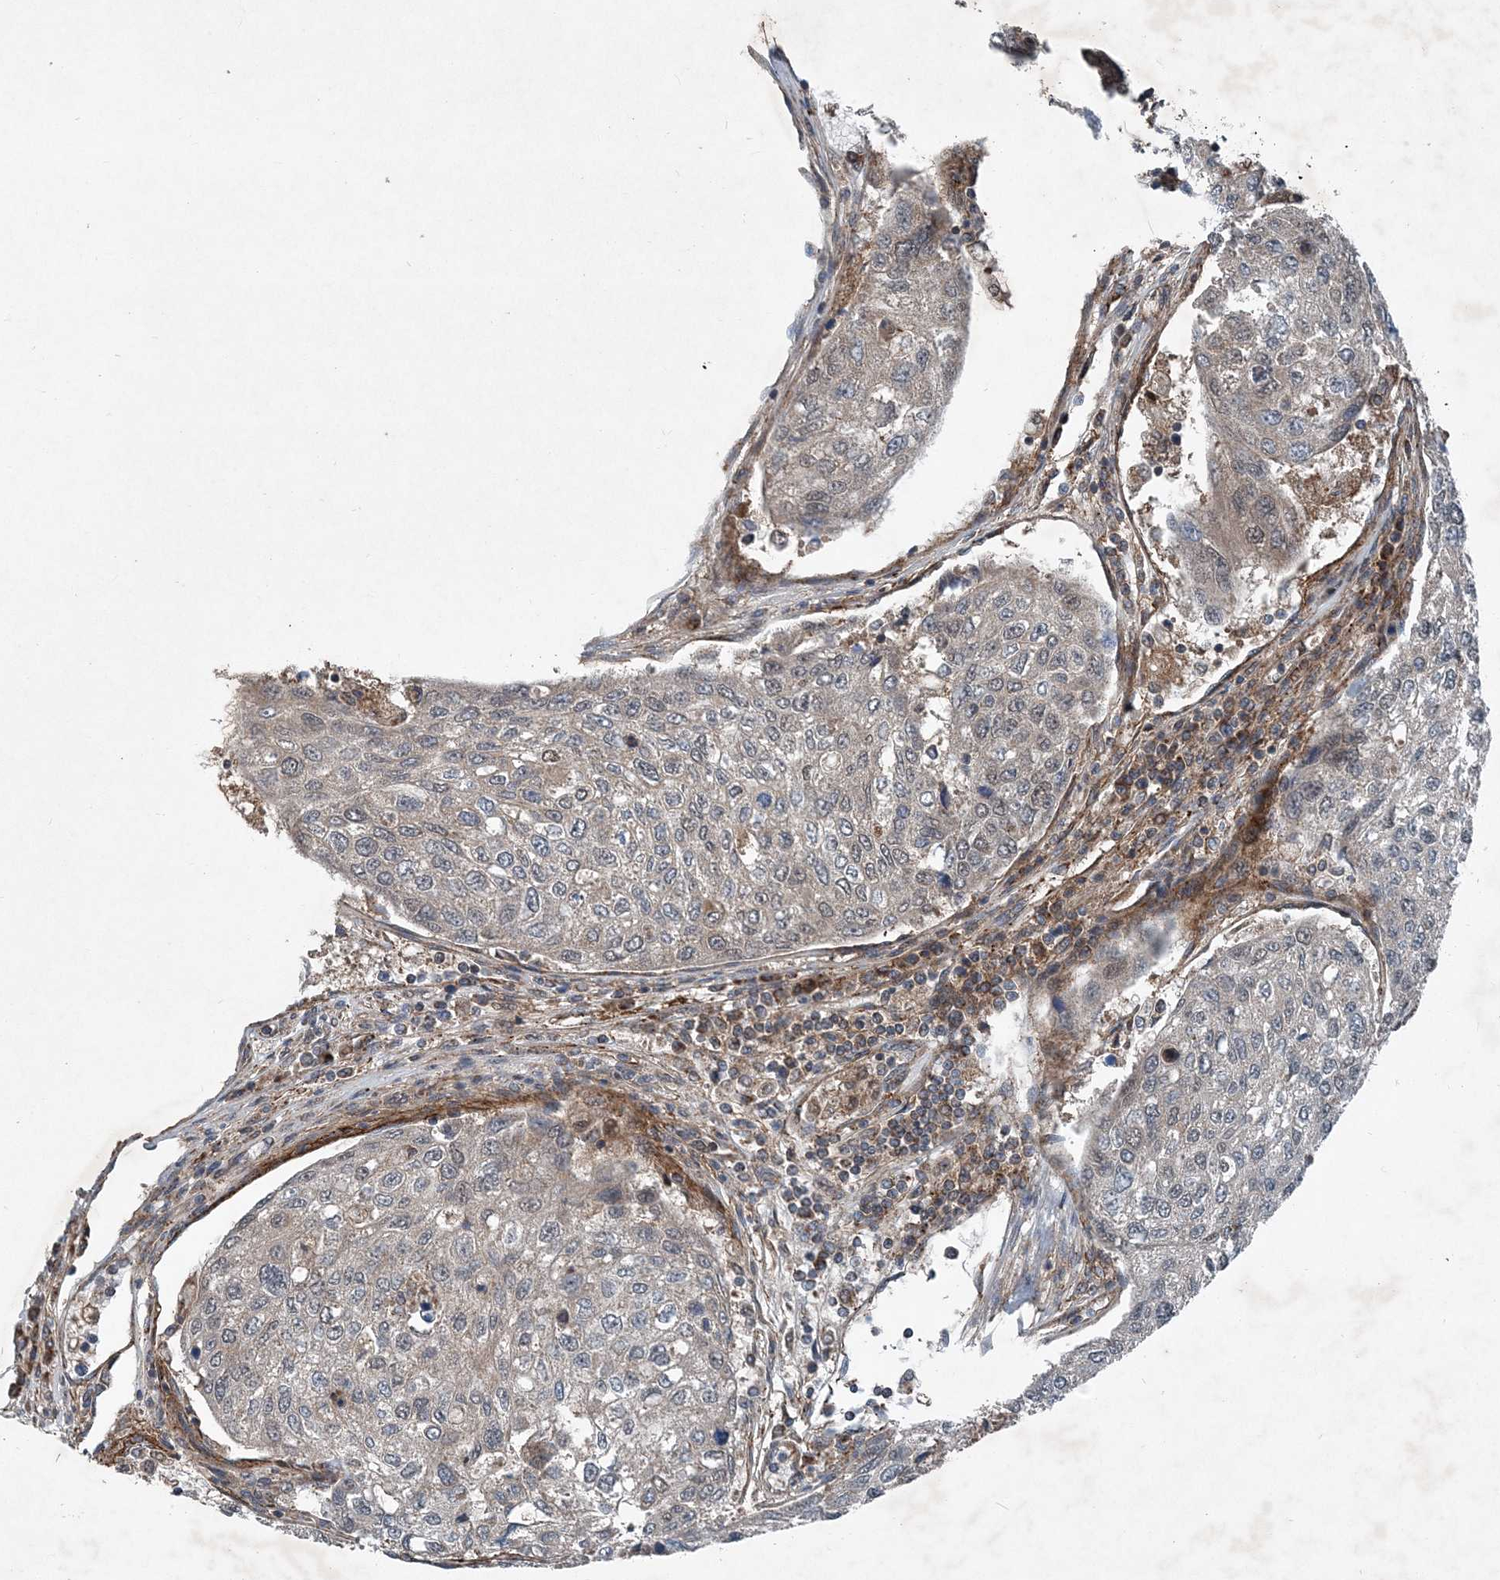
{"staining": {"intensity": "negative", "quantity": "none", "location": "none"}, "tissue": "urothelial cancer", "cell_type": "Tumor cells", "image_type": "cancer", "snomed": [{"axis": "morphology", "description": "Urothelial carcinoma, High grade"}, {"axis": "topography", "description": "Lymph node"}, {"axis": "topography", "description": "Urinary bladder"}], "caption": "Tumor cells show no significant expression in urothelial cancer.", "gene": "NDUFA2", "patient": {"sex": "male", "age": 51}}